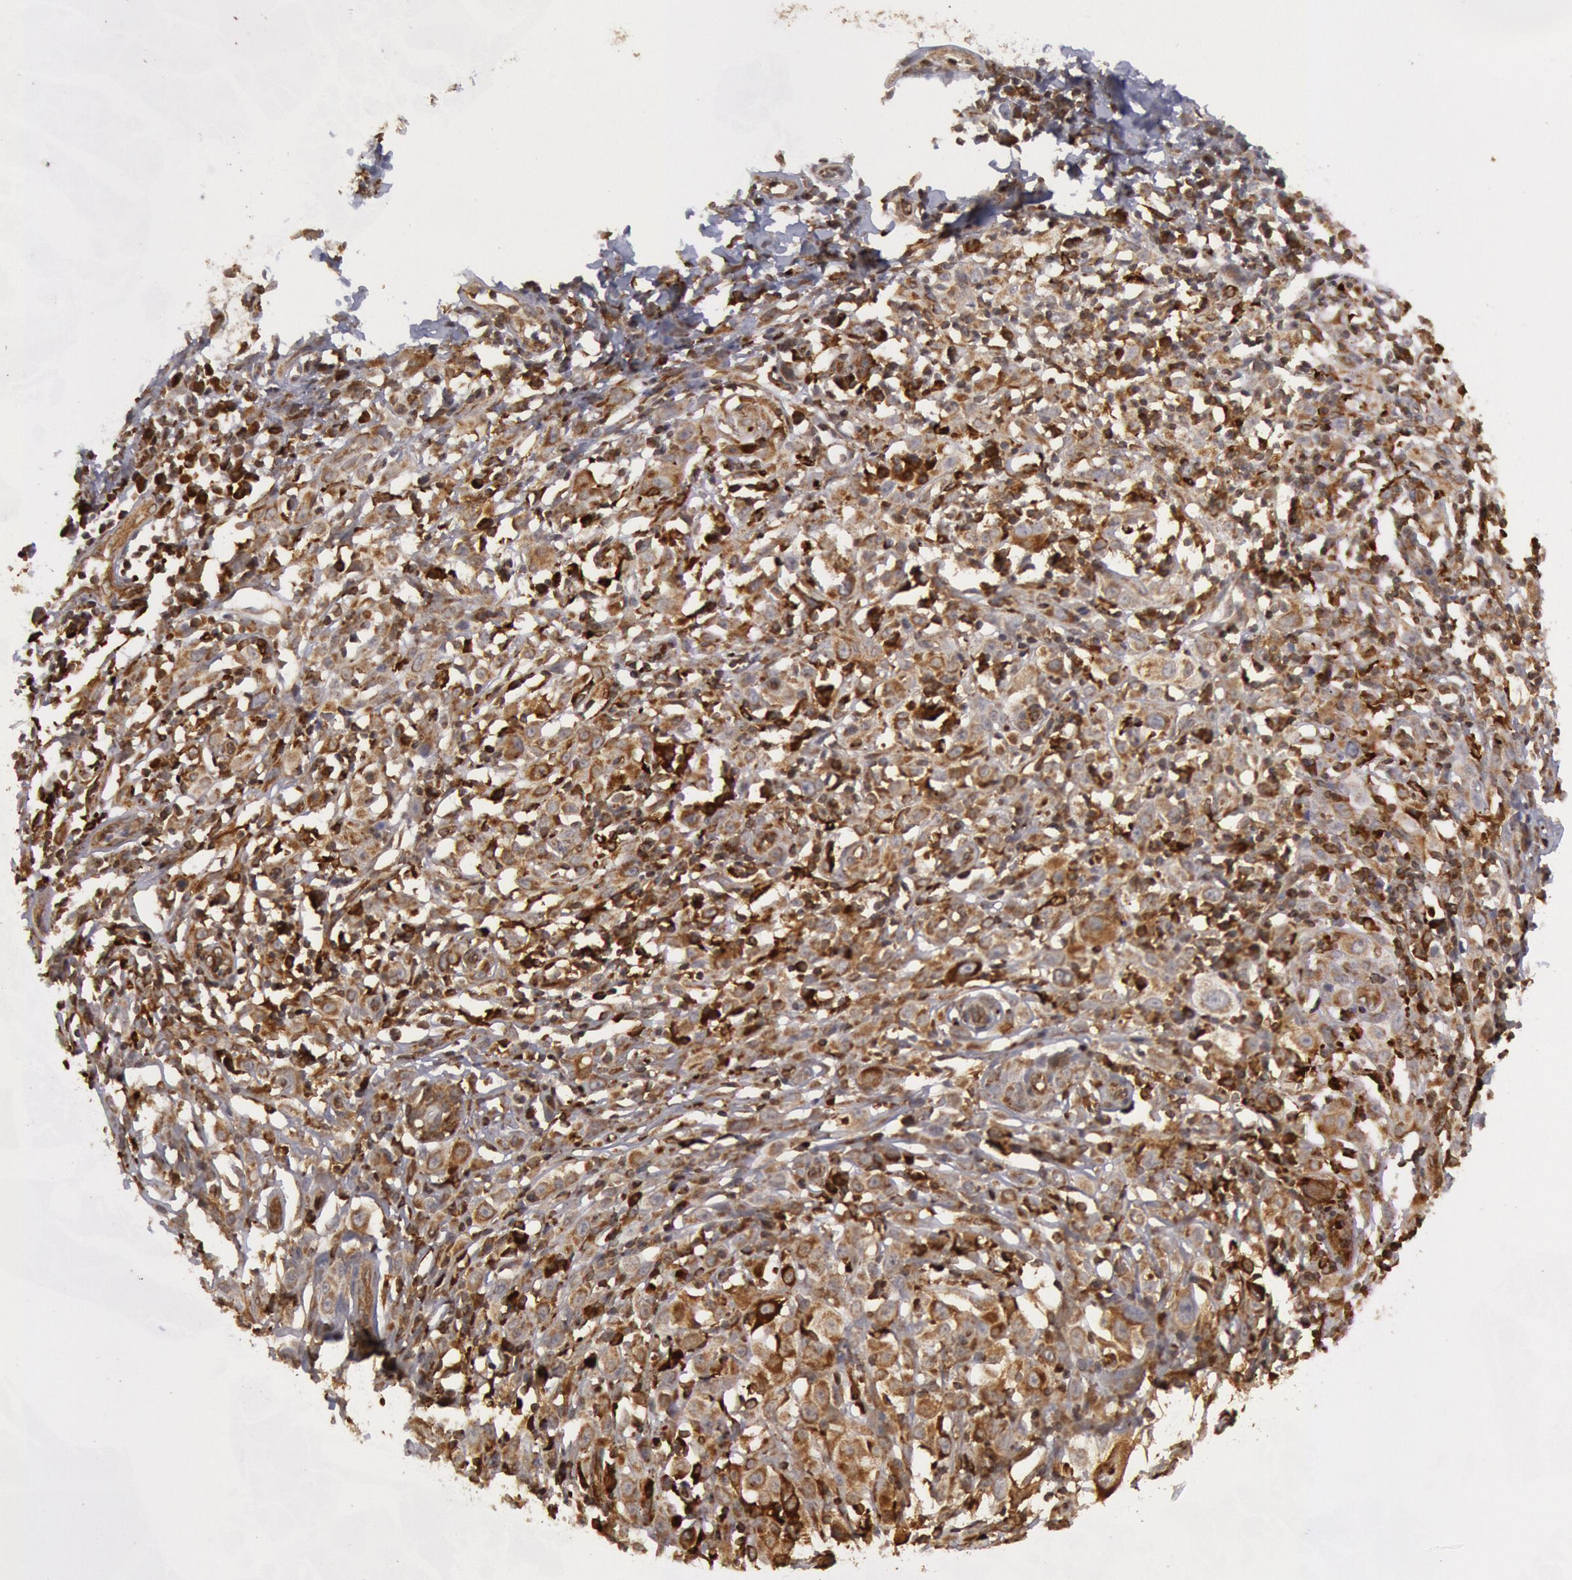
{"staining": {"intensity": "moderate", "quantity": ">75%", "location": "cytoplasmic/membranous"}, "tissue": "melanoma", "cell_type": "Tumor cells", "image_type": "cancer", "snomed": [{"axis": "morphology", "description": "Malignant melanoma, NOS"}, {"axis": "topography", "description": "Skin"}], "caption": "An IHC photomicrograph of neoplastic tissue is shown. Protein staining in brown labels moderate cytoplasmic/membranous positivity in melanoma within tumor cells. (DAB IHC with brightfield microscopy, high magnification).", "gene": "TAP2", "patient": {"sex": "female", "age": 52}}